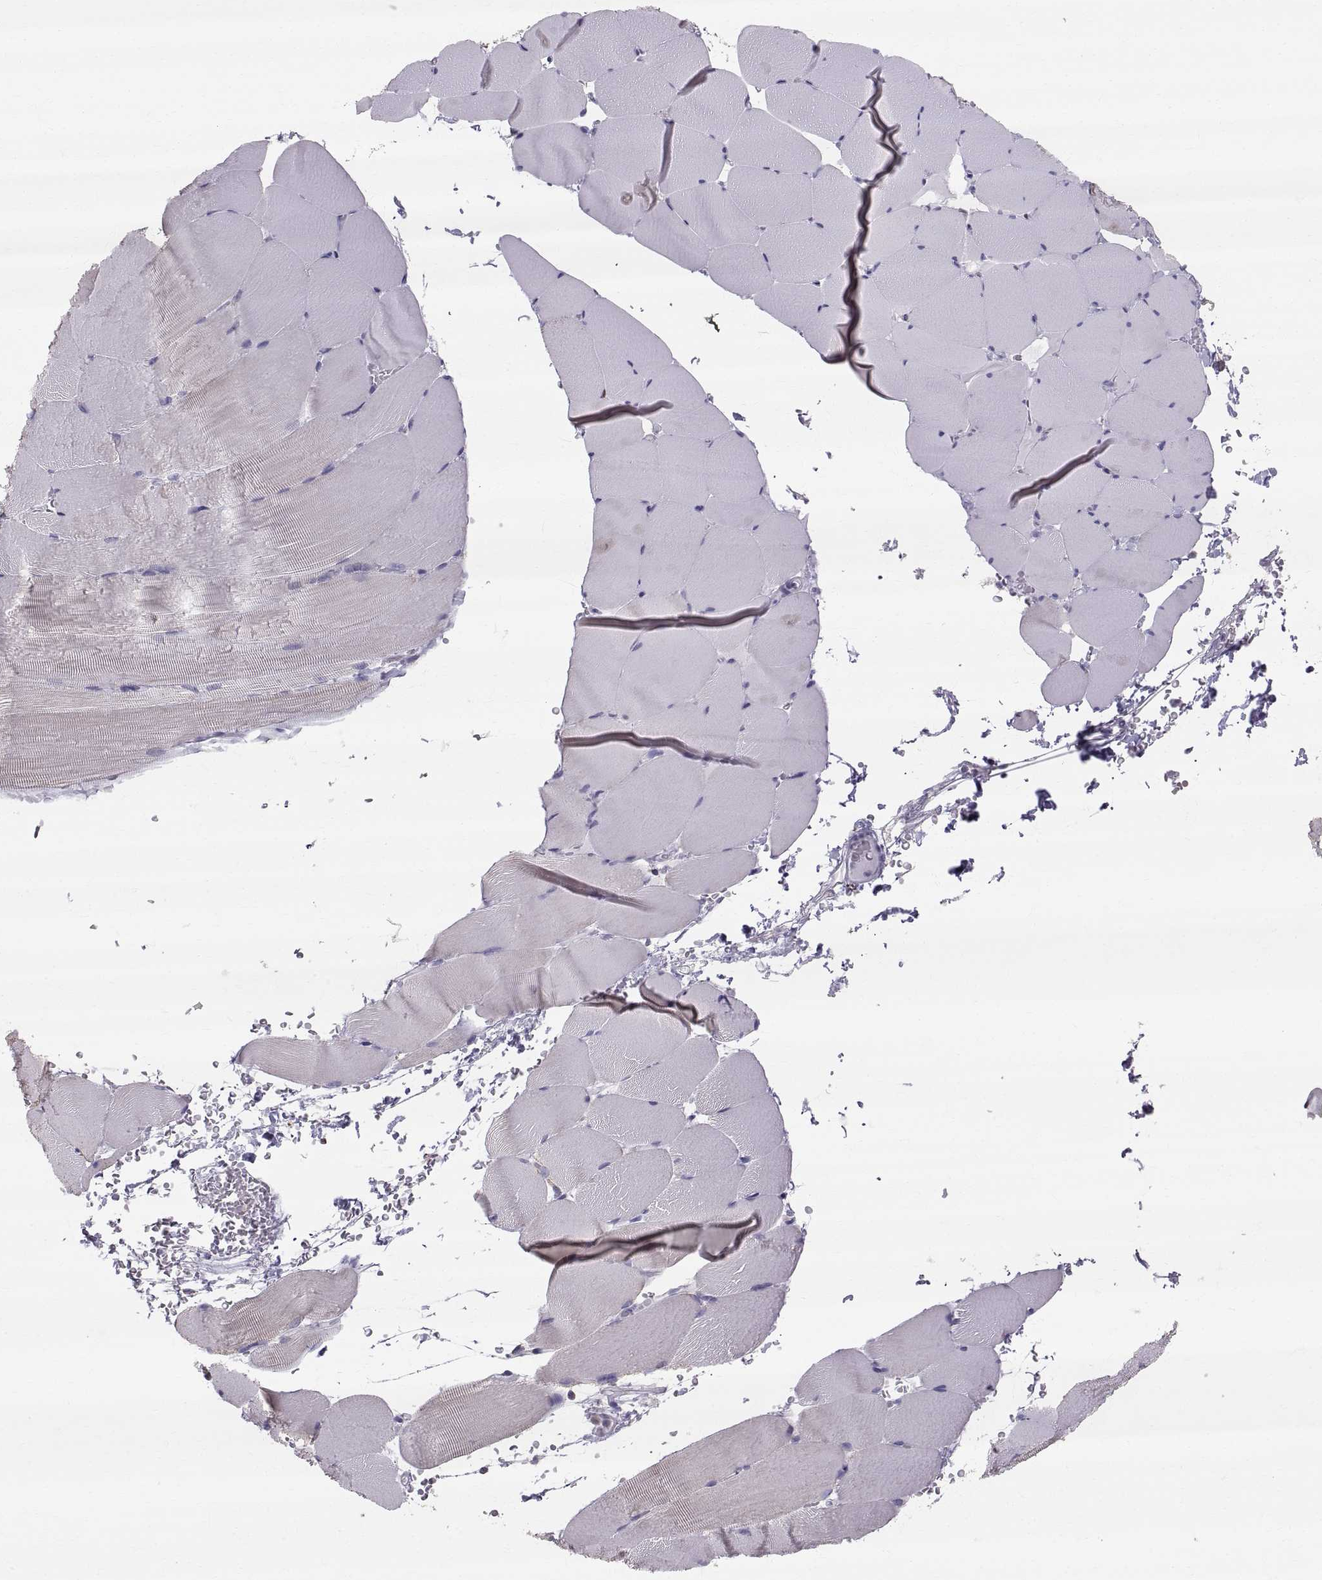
{"staining": {"intensity": "negative", "quantity": "none", "location": "none"}, "tissue": "skeletal muscle", "cell_type": "Myocytes", "image_type": "normal", "snomed": [{"axis": "morphology", "description": "Normal tissue, NOS"}, {"axis": "topography", "description": "Skeletal muscle"}], "caption": "The photomicrograph shows no staining of myocytes in unremarkable skeletal muscle. (DAB immunohistochemistry with hematoxylin counter stain).", "gene": "STMND1", "patient": {"sex": "female", "age": 37}}